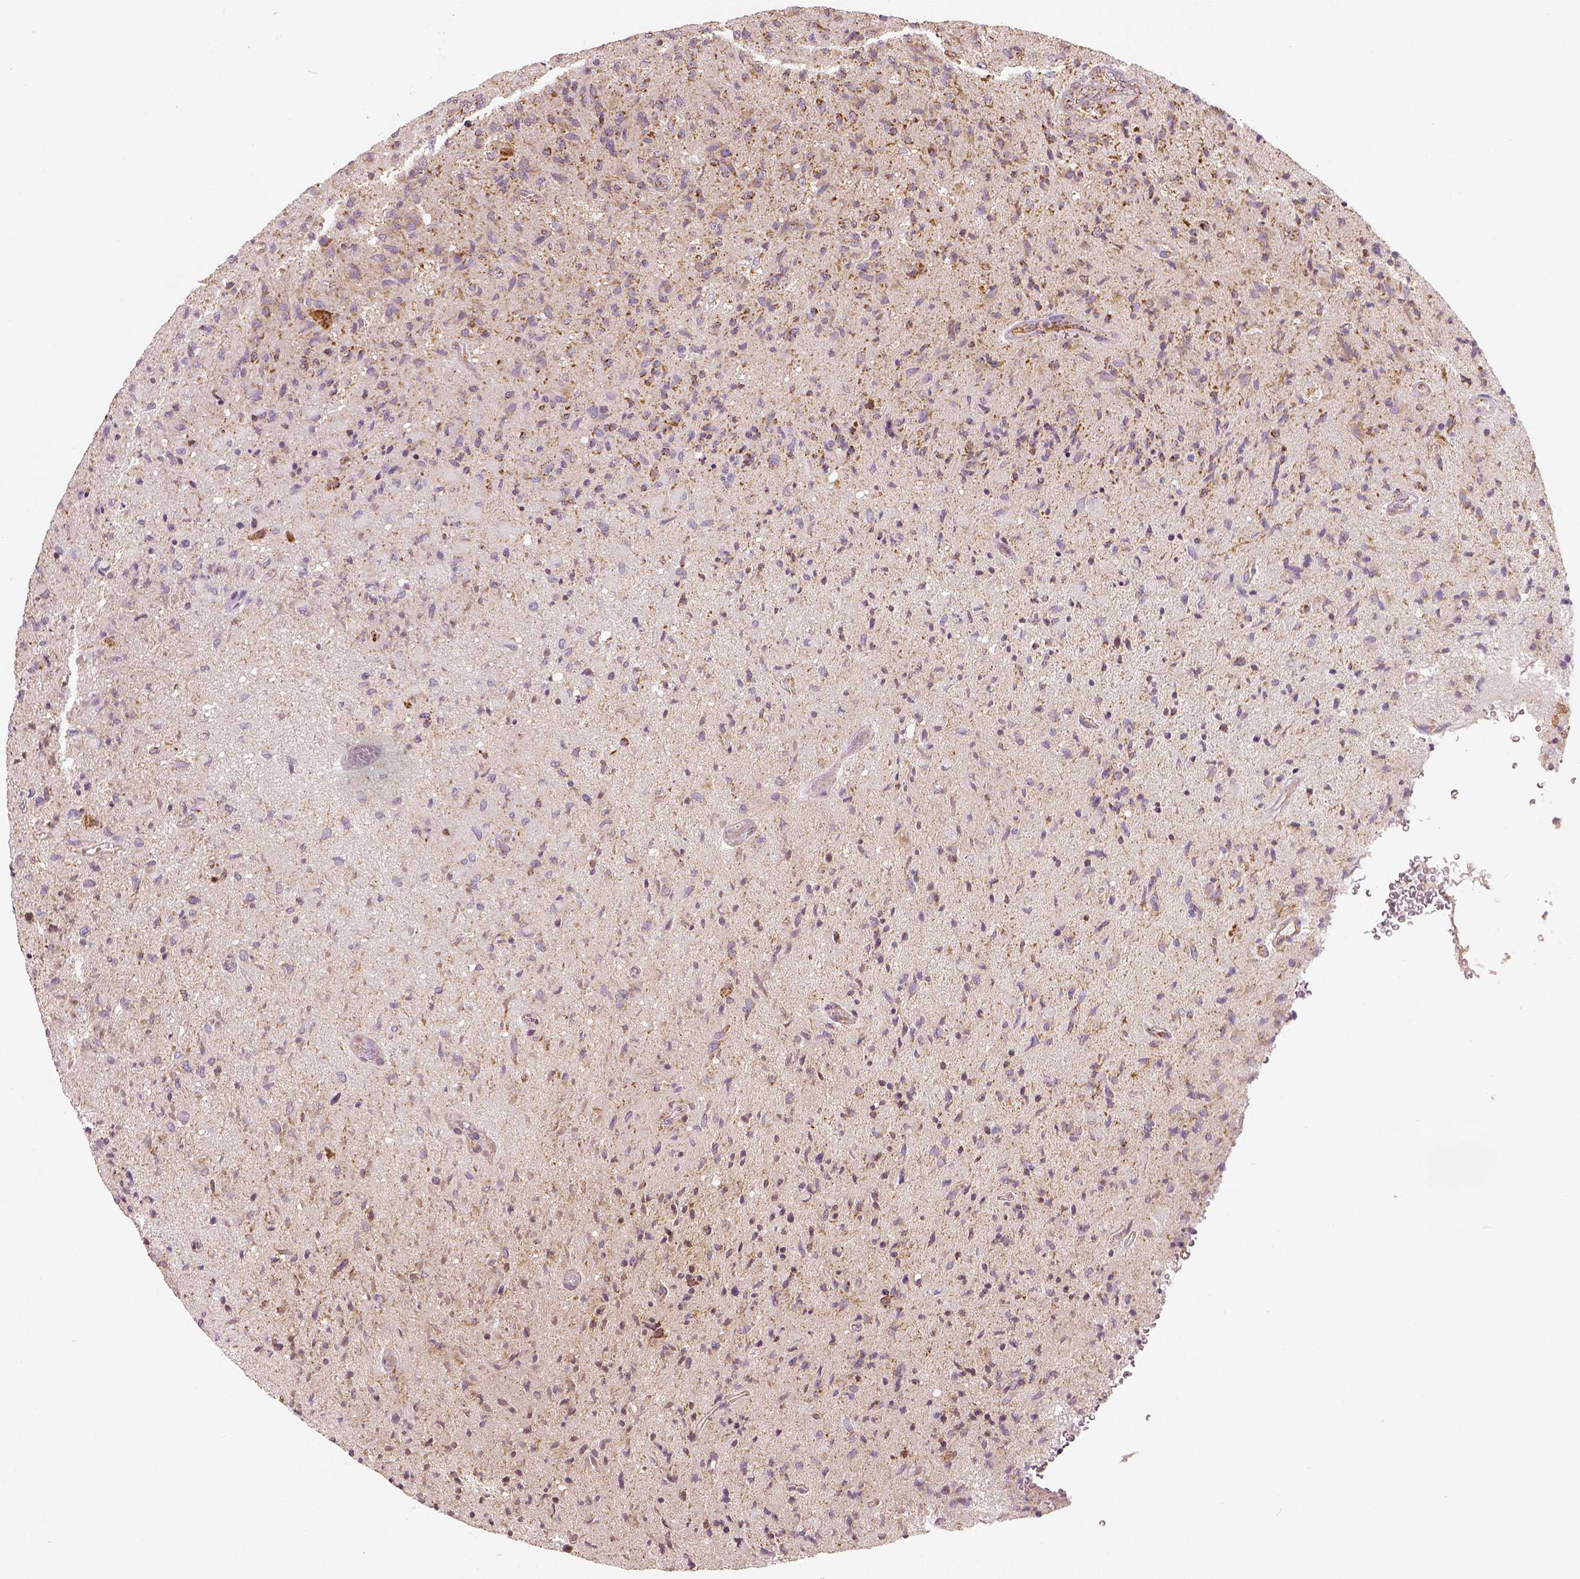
{"staining": {"intensity": "moderate", "quantity": "25%-75%", "location": "cytoplasmic/membranous"}, "tissue": "glioma", "cell_type": "Tumor cells", "image_type": "cancer", "snomed": [{"axis": "morphology", "description": "Glioma, malignant, High grade"}, {"axis": "topography", "description": "Brain"}], "caption": "About 25%-75% of tumor cells in high-grade glioma (malignant) reveal moderate cytoplasmic/membranous protein positivity as visualized by brown immunohistochemical staining.", "gene": "PGAM5", "patient": {"sex": "male", "age": 54}}